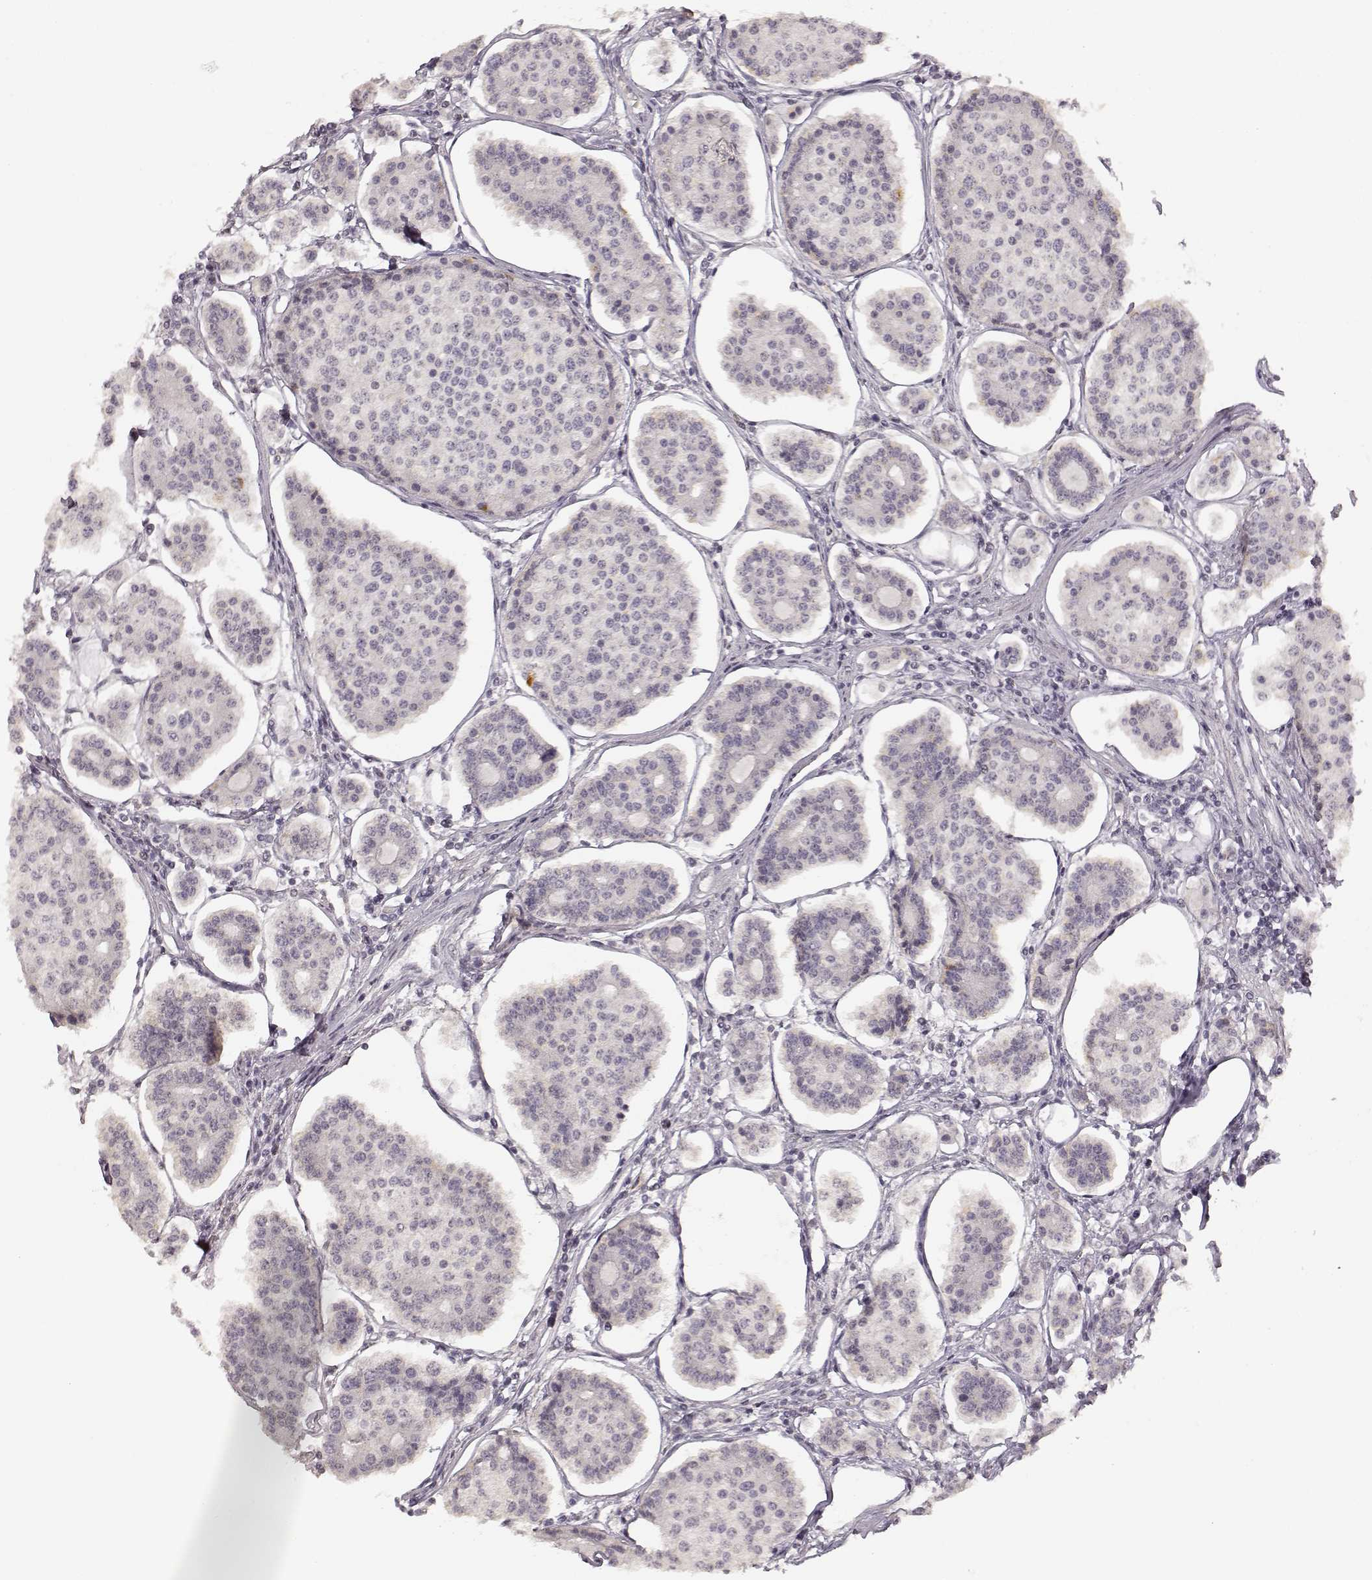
{"staining": {"intensity": "negative", "quantity": "none", "location": "none"}, "tissue": "carcinoid", "cell_type": "Tumor cells", "image_type": "cancer", "snomed": [{"axis": "morphology", "description": "Carcinoid, malignant, NOS"}, {"axis": "topography", "description": "Small intestine"}], "caption": "Immunohistochemical staining of malignant carcinoid displays no significant positivity in tumor cells. (DAB IHC visualized using brightfield microscopy, high magnification).", "gene": "LAMC2", "patient": {"sex": "female", "age": 65}}